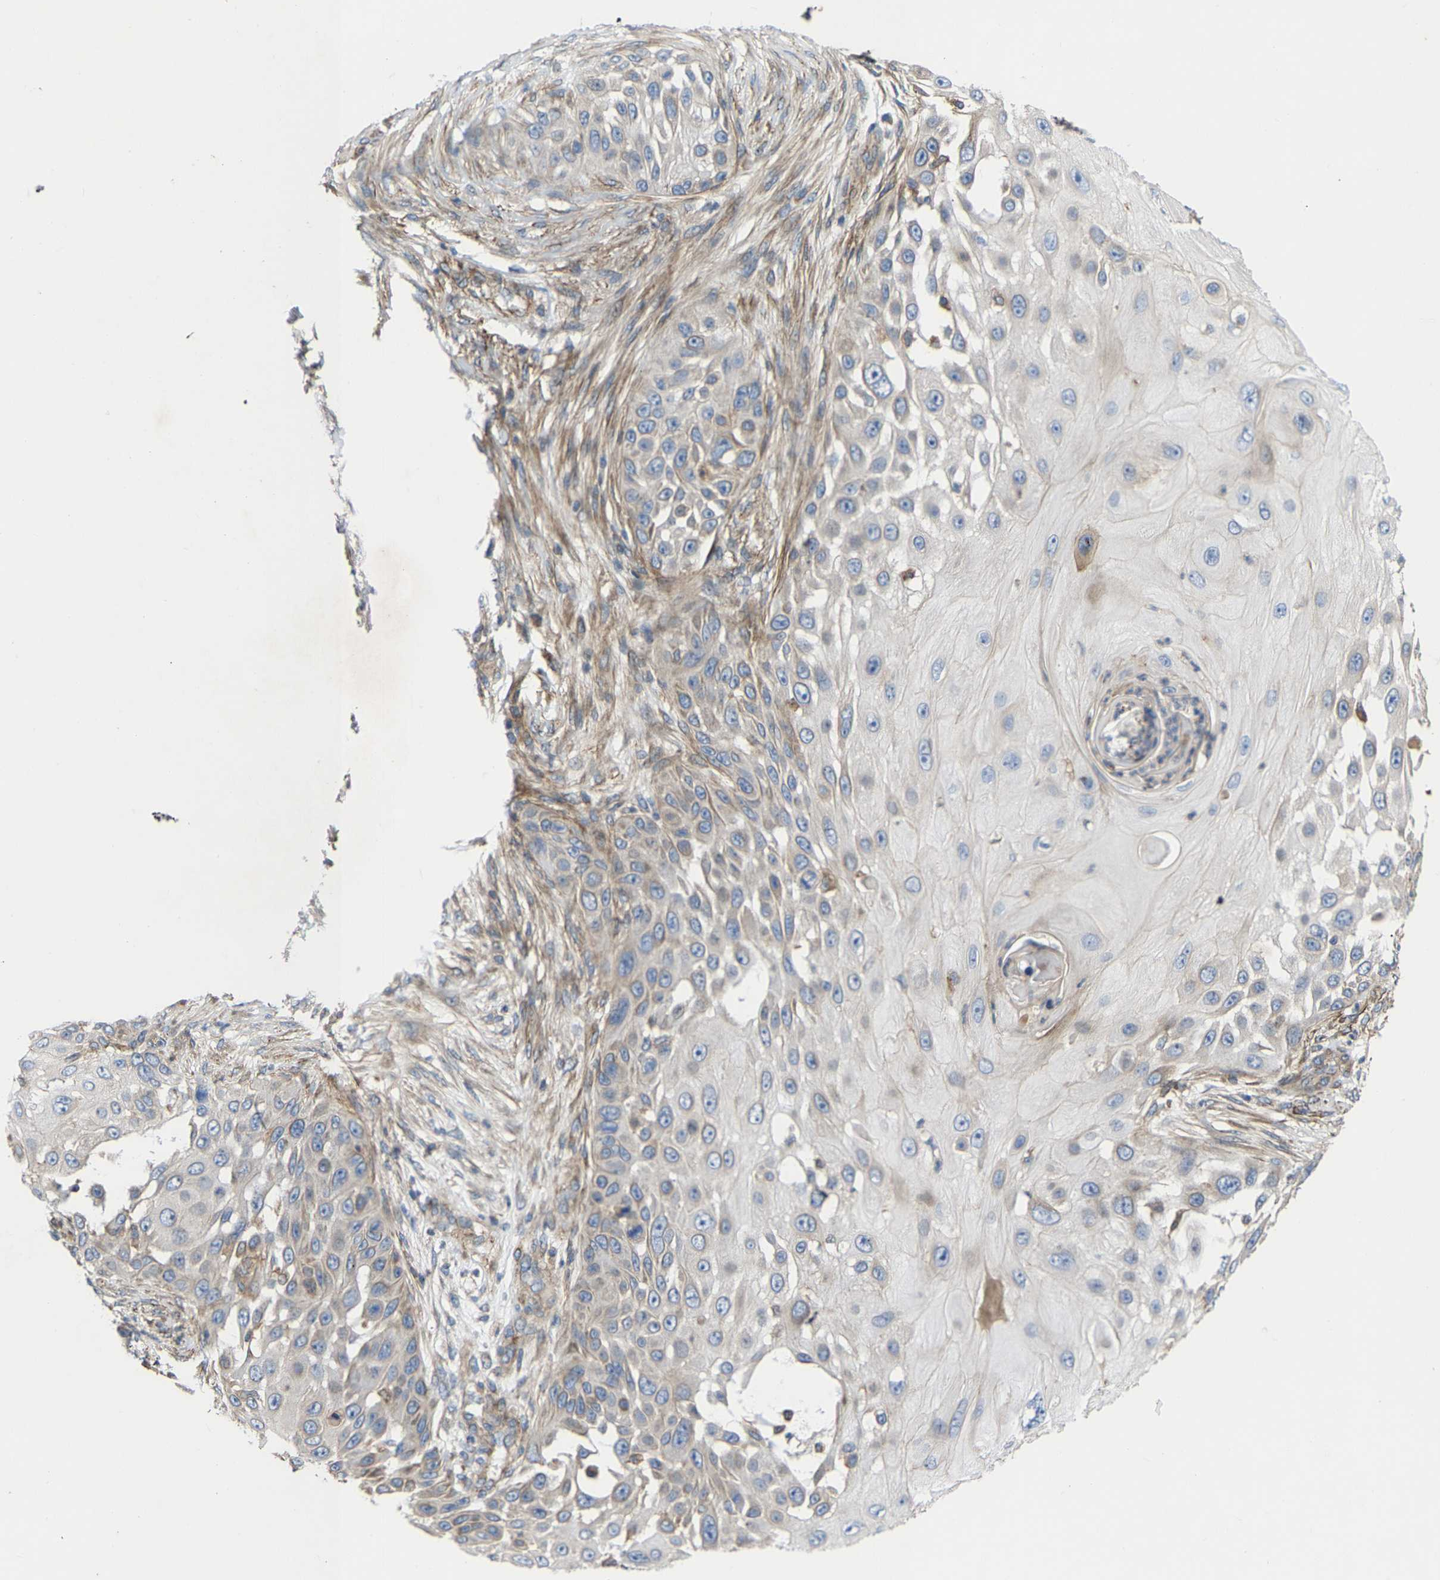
{"staining": {"intensity": "moderate", "quantity": "<25%", "location": "cytoplasmic/membranous"}, "tissue": "skin cancer", "cell_type": "Tumor cells", "image_type": "cancer", "snomed": [{"axis": "morphology", "description": "Squamous cell carcinoma, NOS"}, {"axis": "topography", "description": "Skin"}], "caption": "Protein staining of squamous cell carcinoma (skin) tissue shows moderate cytoplasmic/membranous positivity in about <25% of tumor cells.", "gene": "TOR1B", "patient": {"sex": "female", "age": 44}}